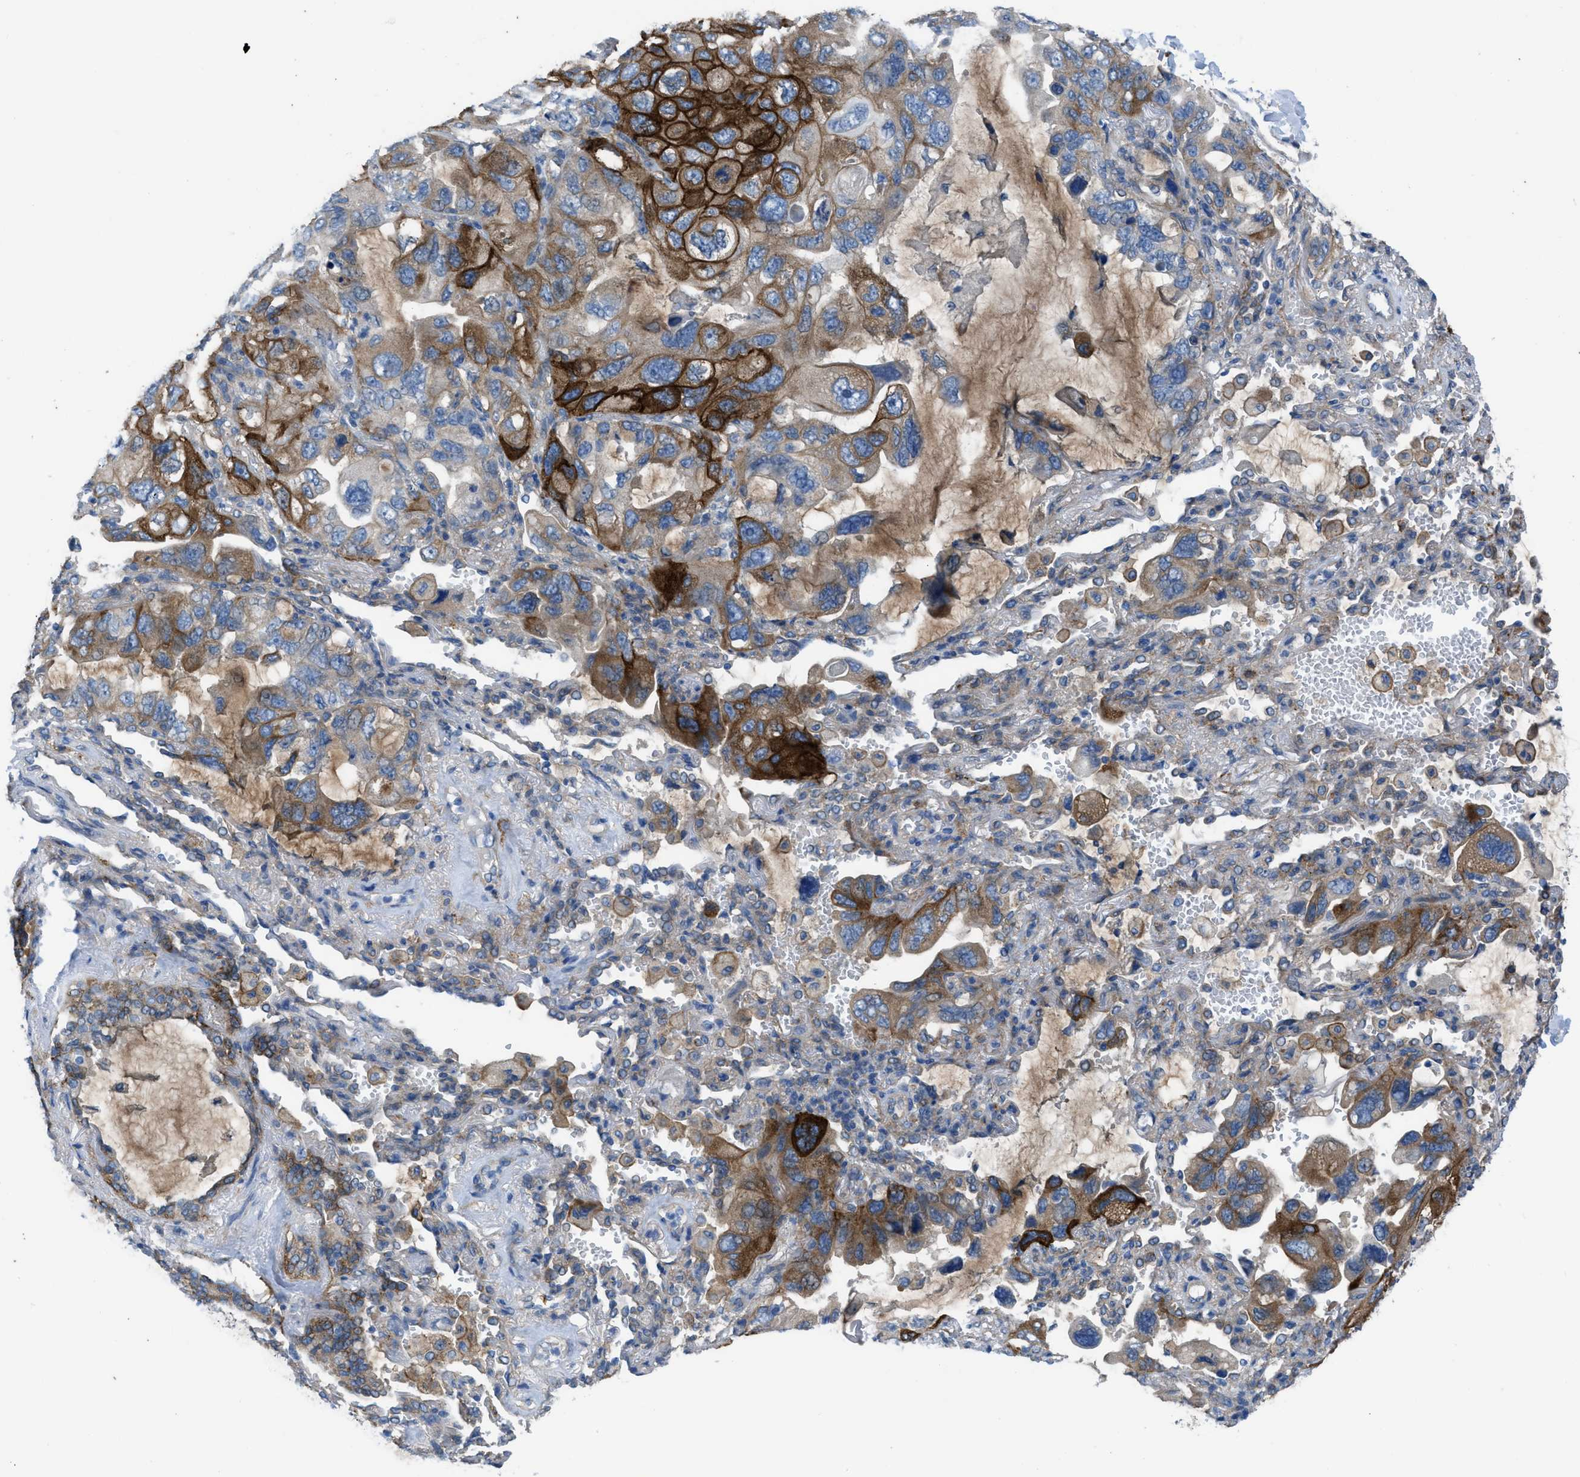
{"staining": {"intensity": "strong", "quantity": "25%-75%", "location": "cytoplasmic/membranous"}, "tissue": "lung cancer", "cell_type": "Tumor cells", "image_type": "cancer", "snomed": [{"axis": "morphology", "description": "Squamous cell carcinoma, NOS"}, {"axis": "topography", "description": "Lung"}], "caption": "Protein analysis of lung cancer (squamous cell carcinoma) tissue displays strong cytoplasmic/membranous staining in approximately 25%-75% of tumor cells.", "gene": "EGFR", "patient": {"sex": "female", "age": 73}}